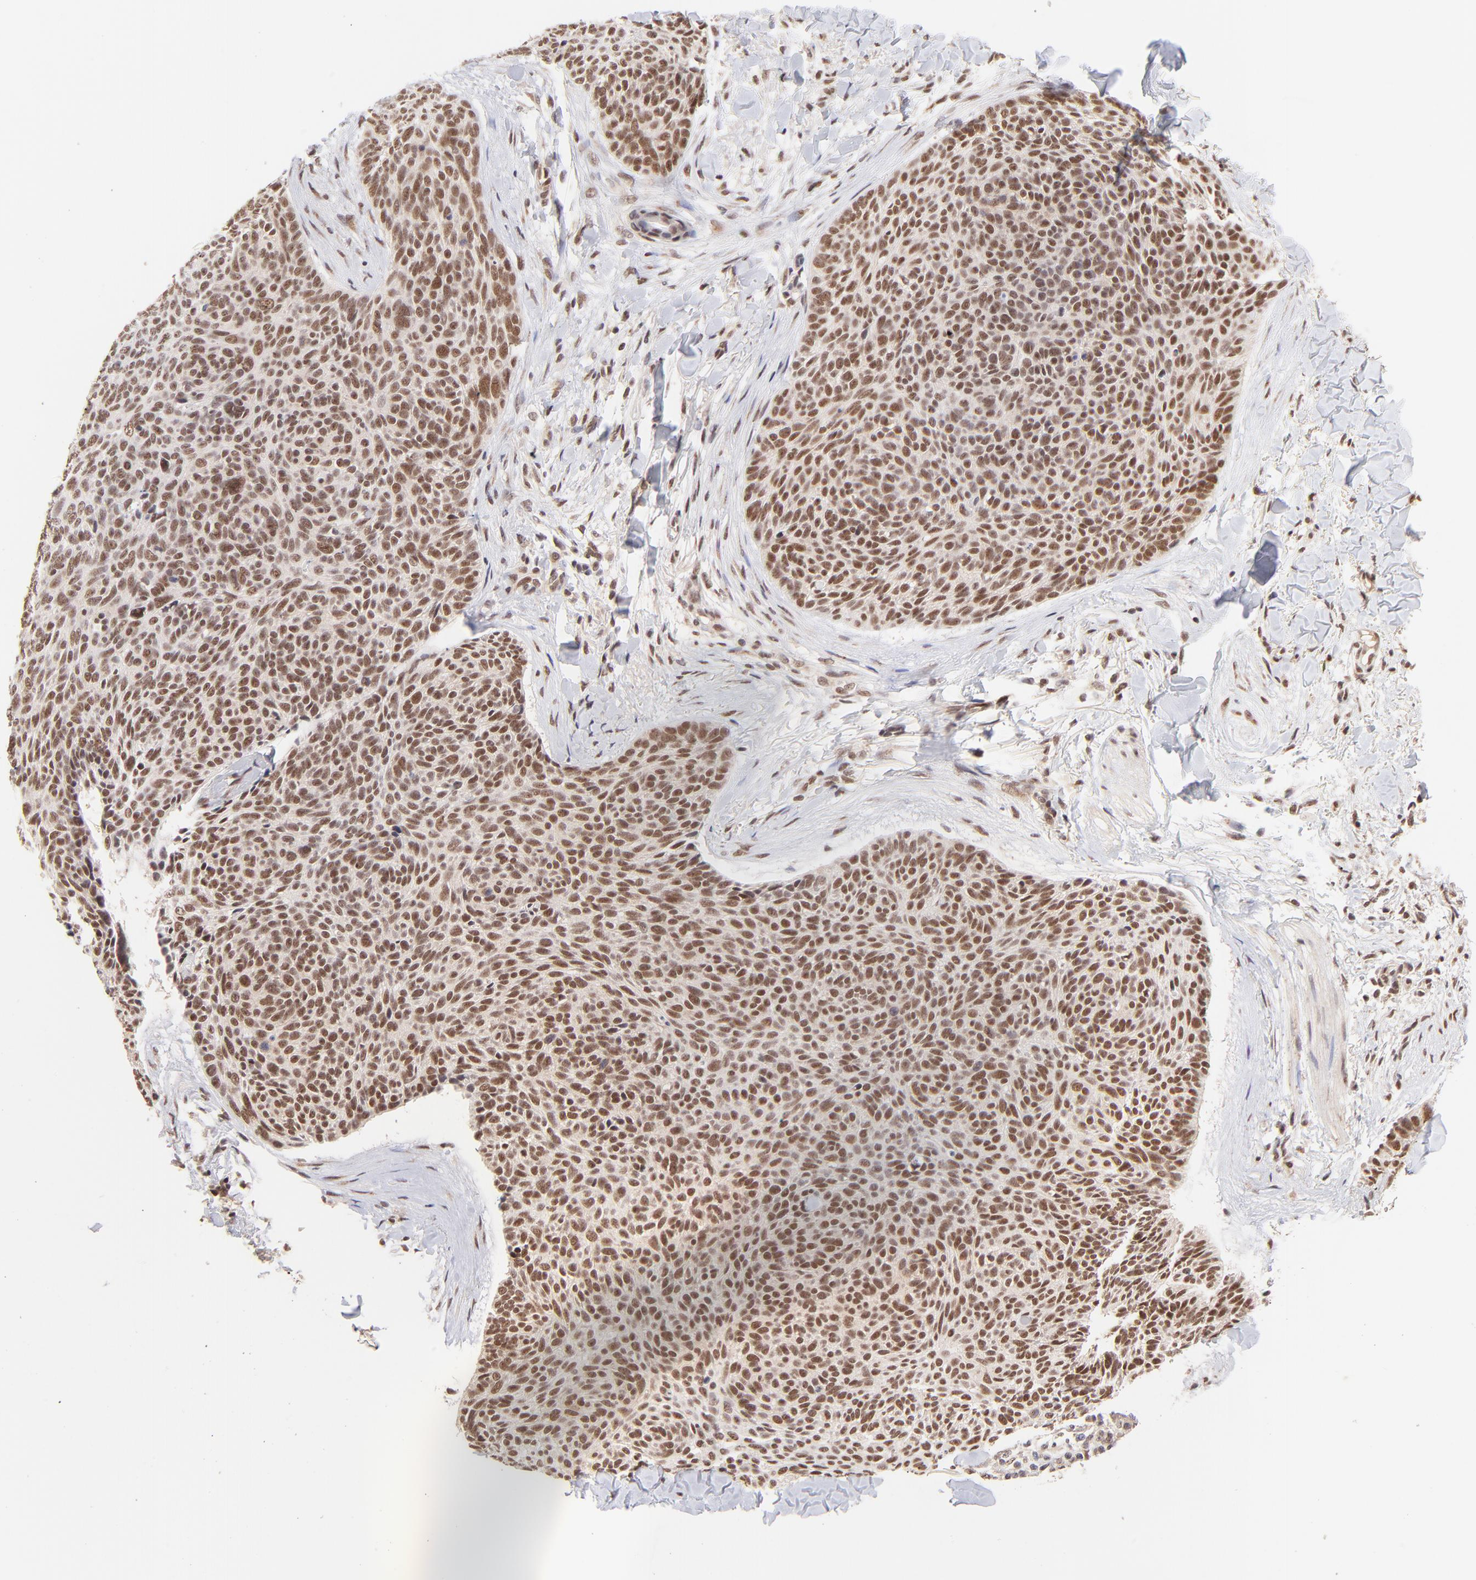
{"staining": {"intensity": "moderate", "quantity": ">75%", "location": "nuclear"}, "tissue": "skin cancer", "cell_type": "Tumor cells", "image_type": "cancer", "snomed": [{"axis": "morphology", "description": "Normal tissue, NOS"}, {"axis": "morphology", "description": "Basal cell carcinoma"}, {"axis": "topography", "description": "Skin"}], "caption": "The immunohistochemical stain shows moderate nuclear staining in tumor cells of basal cell carcinoma (skin) tissue.", "gene": "MED12", "patient": {"sex": "female", "age": 57}}